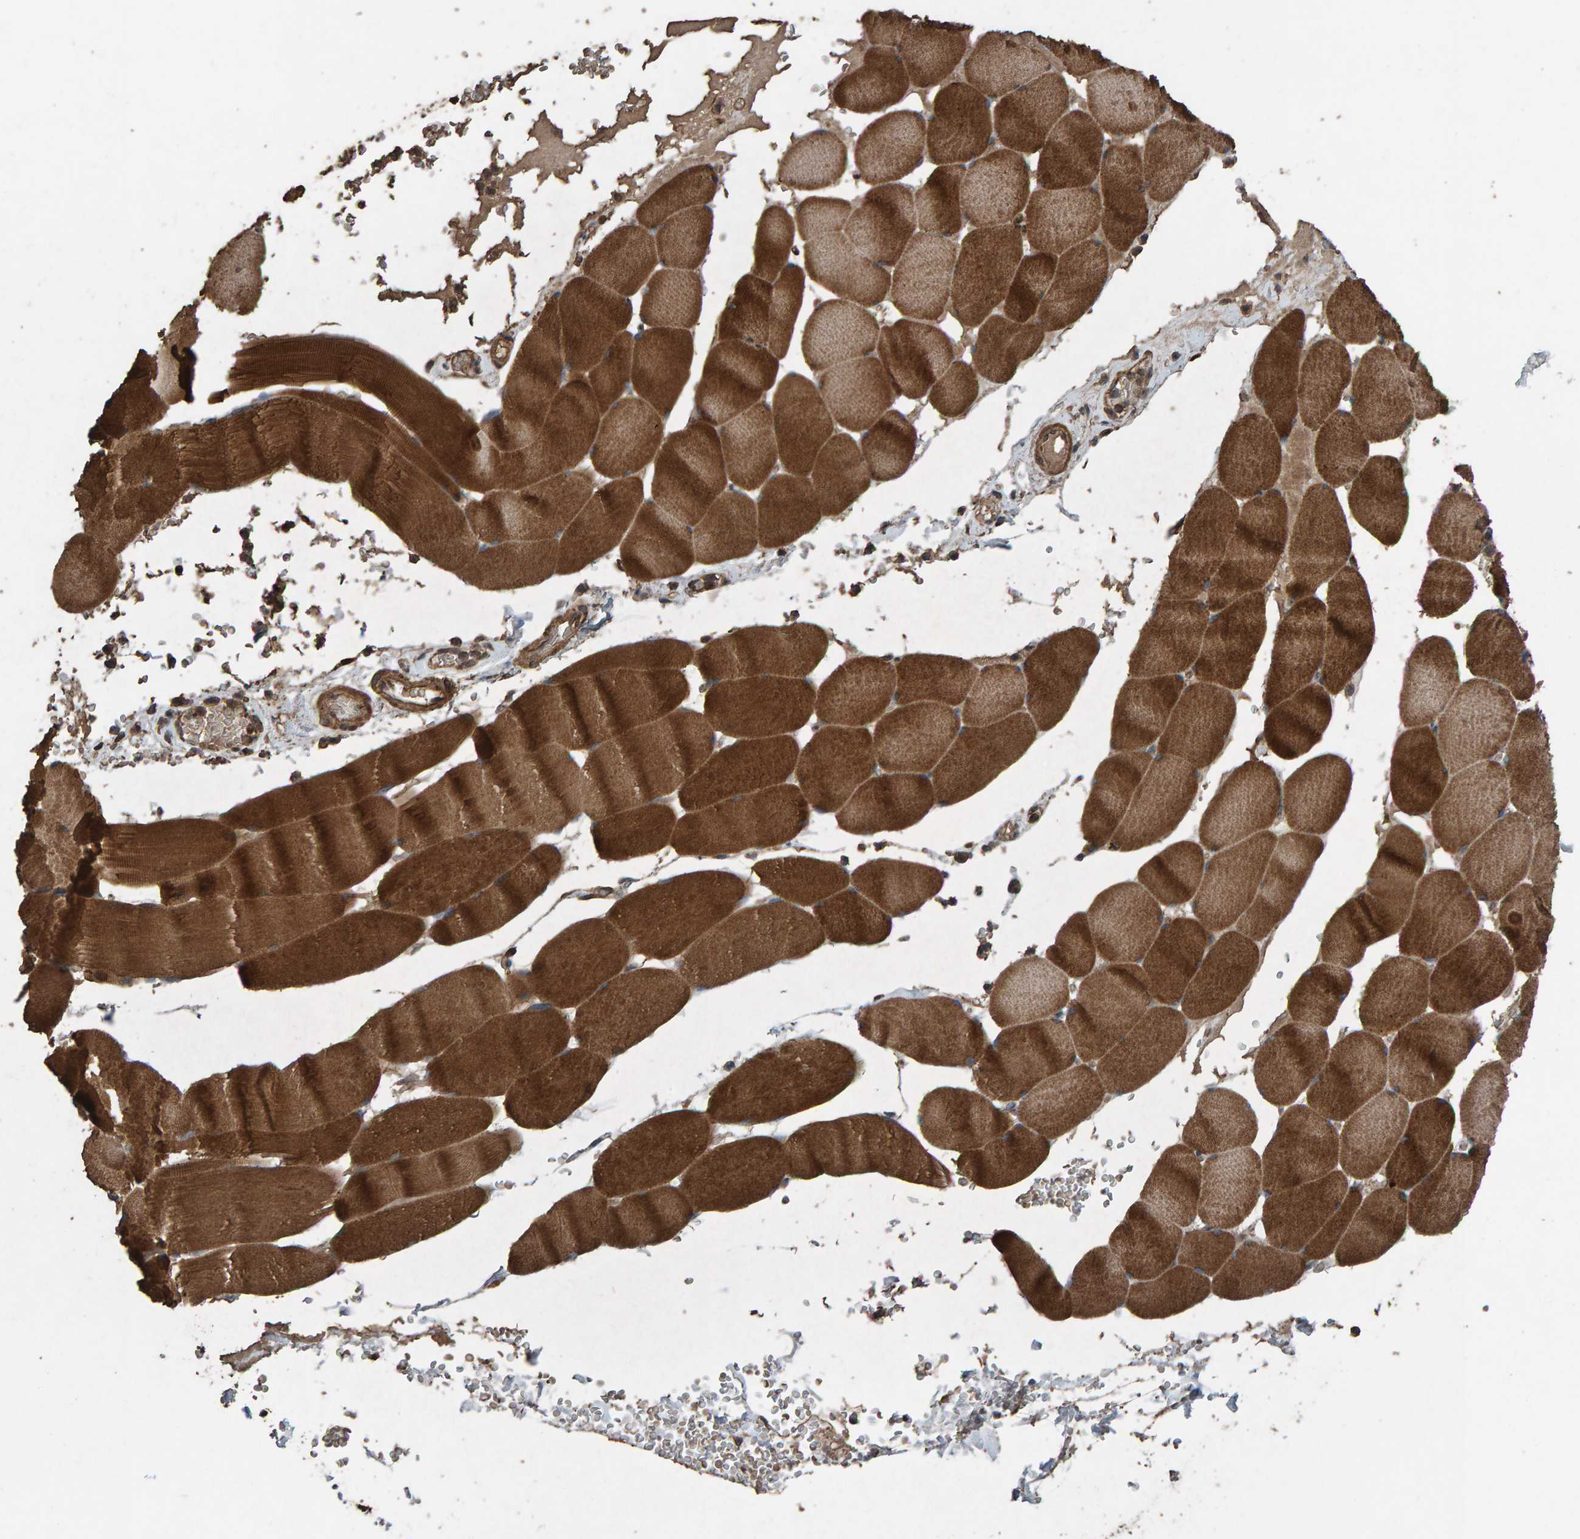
{"staining": {"intensity": "strong", "quantity": ">75%", "location": "cytoplasmic/membranous"}, "tissue": "skeletal muscle", "cell_type": "Myocytes", "image_type": "normal", "snomed": [{"axis": "morphology", "description": "Normal tissue, NOS"}, {"axis": "topography", "description": "Skeletal muscle"}], "caption": "Immunohistochemistry of normal human skeletal muscle demonstrates high levels of strong cytoplasmic/membranous positivity in approximately >75% of myocytes.", "gene": "DUS1L", "patient": {"sex": "male", "age": 62}}